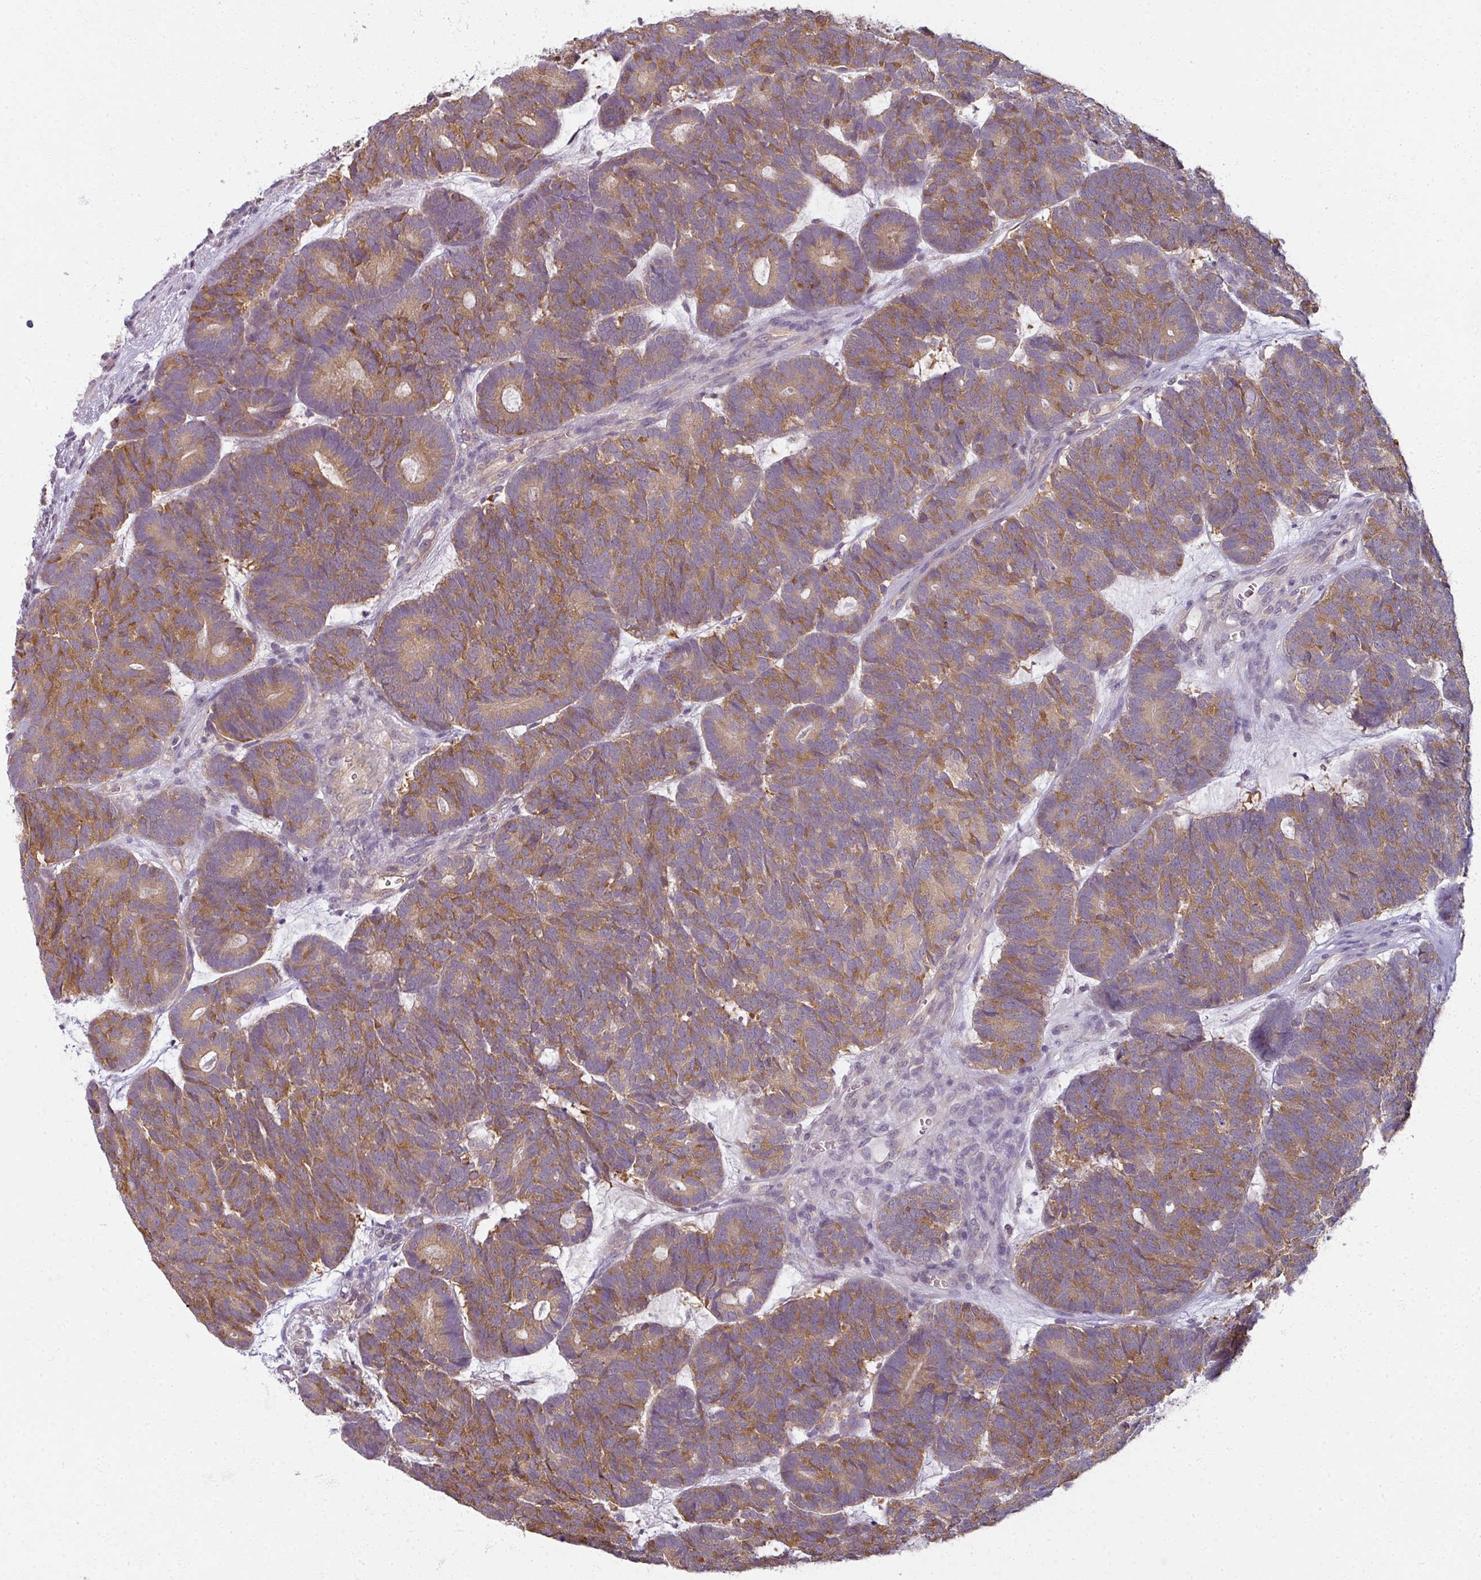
{"staining": {"intensity": "moderate", "quantity": ">75%", "location": "cytoplasmic/membranous"}, "tissue": "head and neck cancer", "cell_type": "Tumor cells", "image_type": "cancer", "snomed": [{"axis": "morphology", "description": "Adenocarcinoma, NOS"}, {"axis": "topography", "description": "Head-Neck"}], "caption": "An image of head and neck cancer (adenocarcinoma) stained for a protein demonstrates moderate cytoplasmic/membranous brown staining in tumor cells.", "gene": "AGPAT4", "patient": {"sex": "female", "age": 81}}